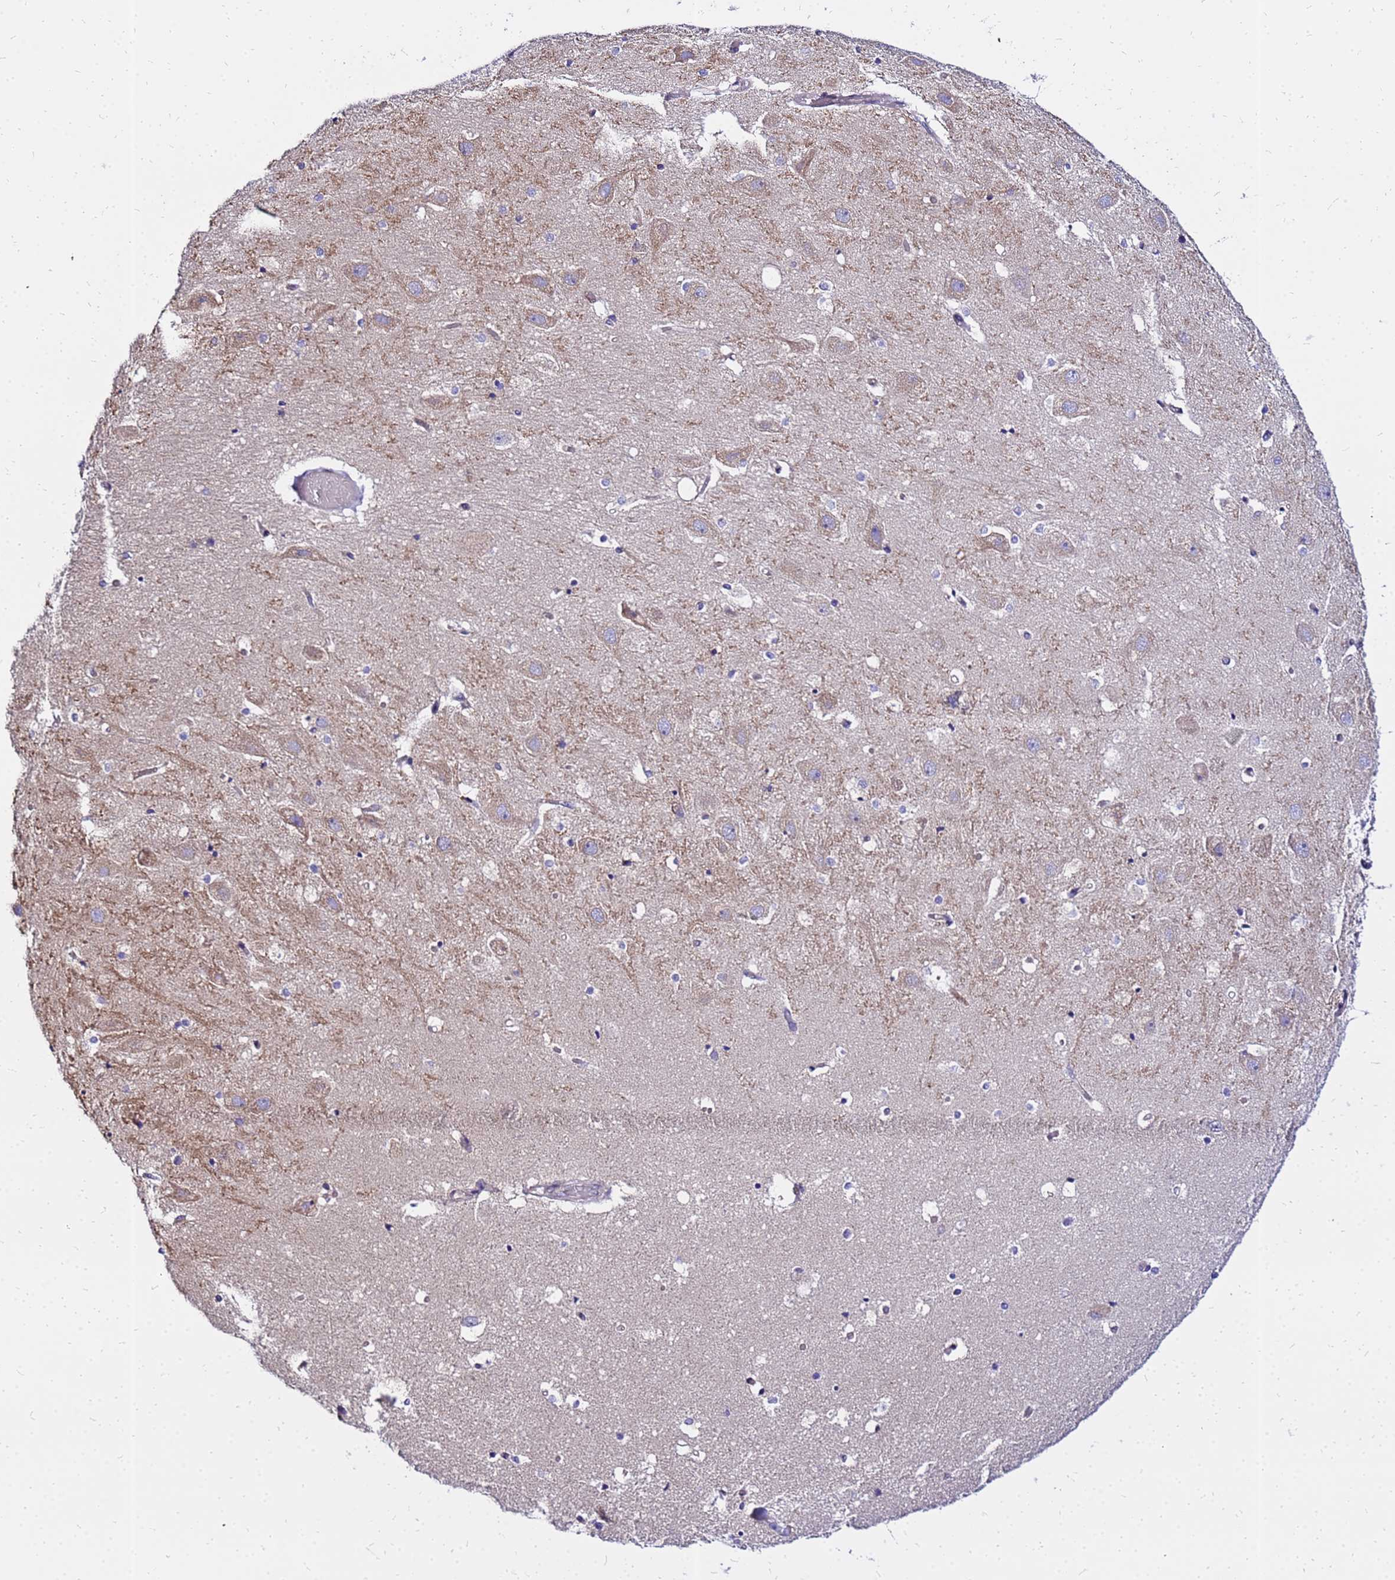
{"staining": {"intensity": "negative", "quantity": "none", "location": "none"}, "tissue": "hippocampus", "cell_type": "Glial cells", "image_type": "normal", "snomed": [{"axis": "morphology", "description": "Normal tissue, NOS"}, {"axis": "topography", "description": "Hippocampus"}], "caption": "DAB immunohistochemical staining of normal human hippocampus exhibits no significant expression in glial cells. (Immunohistochemistry, brightfield microscopy, high magnification).", "gene": "HERC5", "patient": {"sex": "female", "age": 52}}